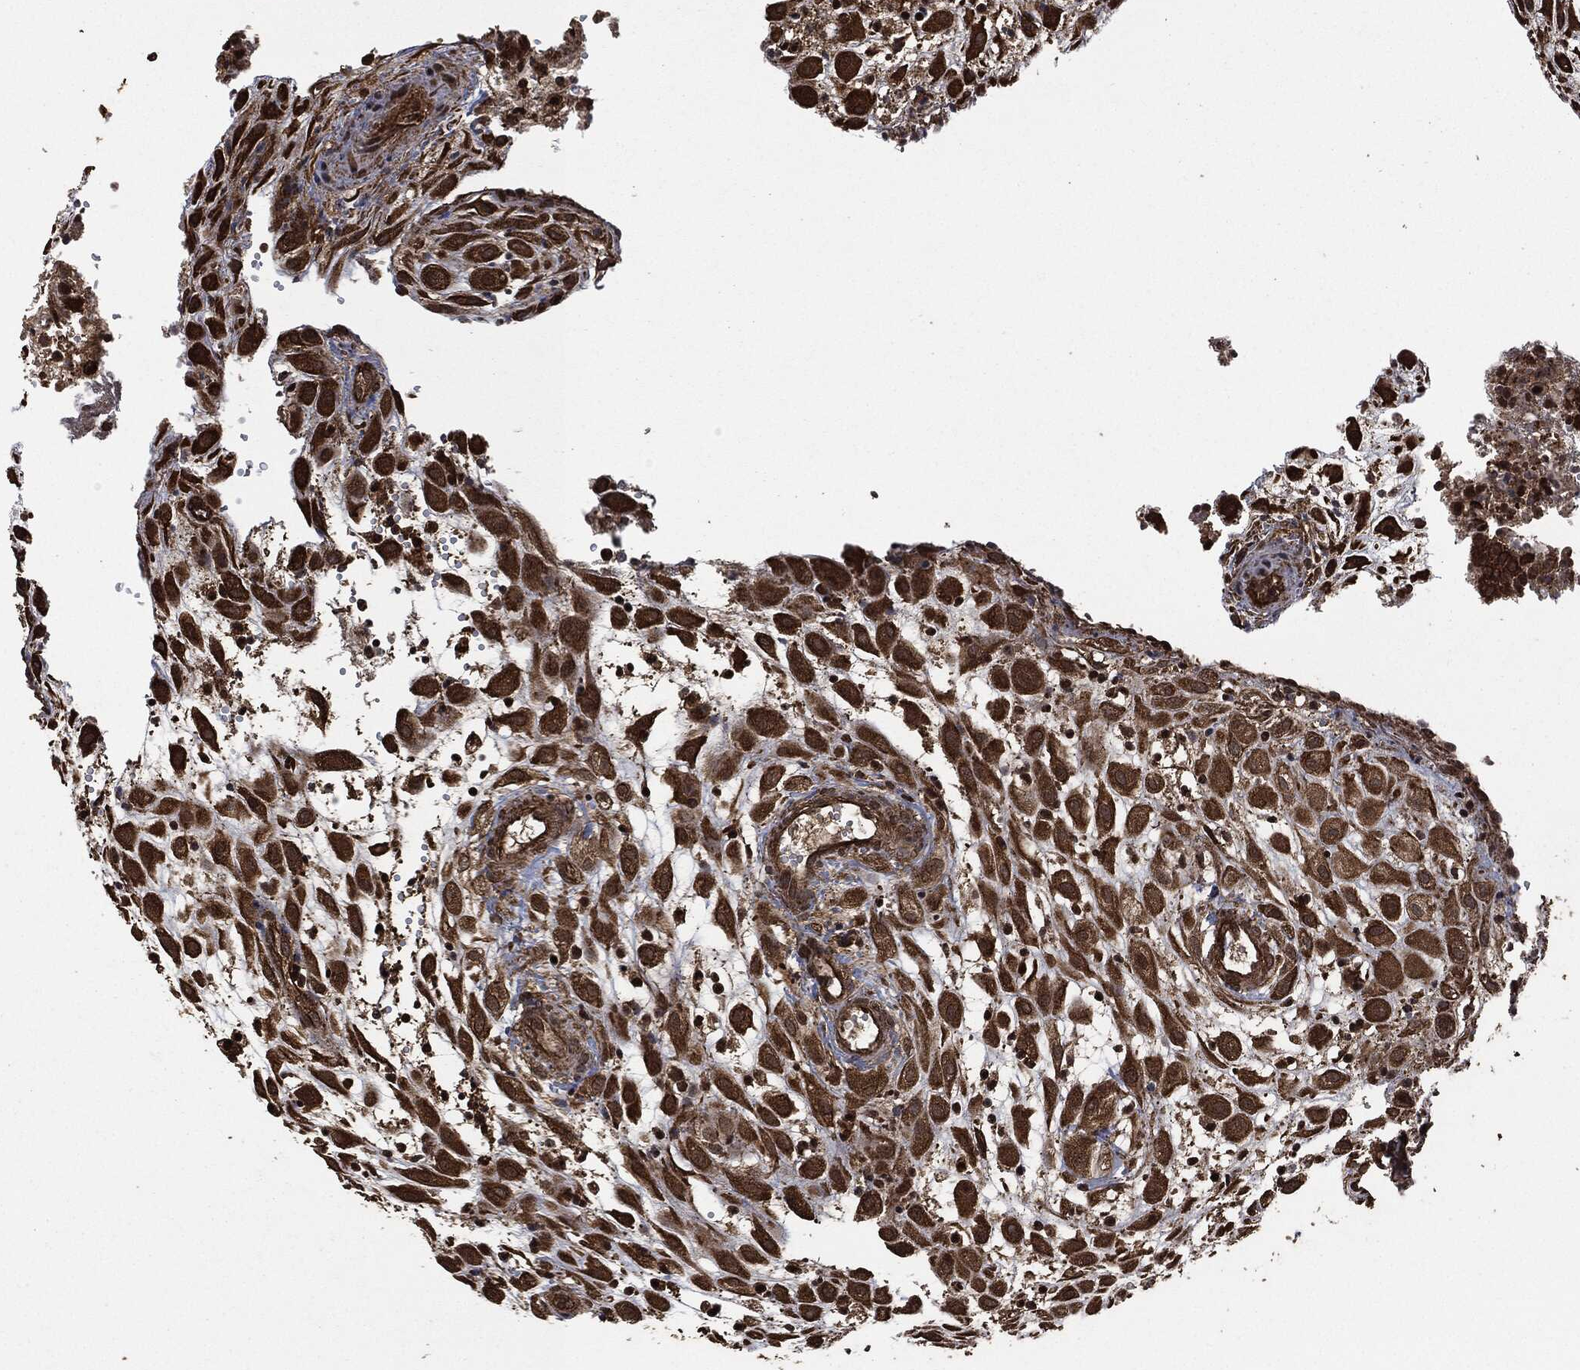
{"staining": {"intensity": "strong", "quantity": ">75%", "location": "cytoplasmic/membranous"}, "tissue": "placenta", "cell_type": "Decidual cells", "image_type": "normal", "snomed": [{"axis": "morphology", "description": "Normal tissue, NOS"}, {"axis": "topography", "description": "Placenta"}], "caption": "Immunohistochemical staining of normal placenta demonstrates high levels of strong cytoplasmic/membranous positivity in approximately >75% of decidual cells. (DAB = brown stain, brightfield microscopy at high magnification).", "gene": "HRAS", "patient": {"sex": "female", "age": 24}}